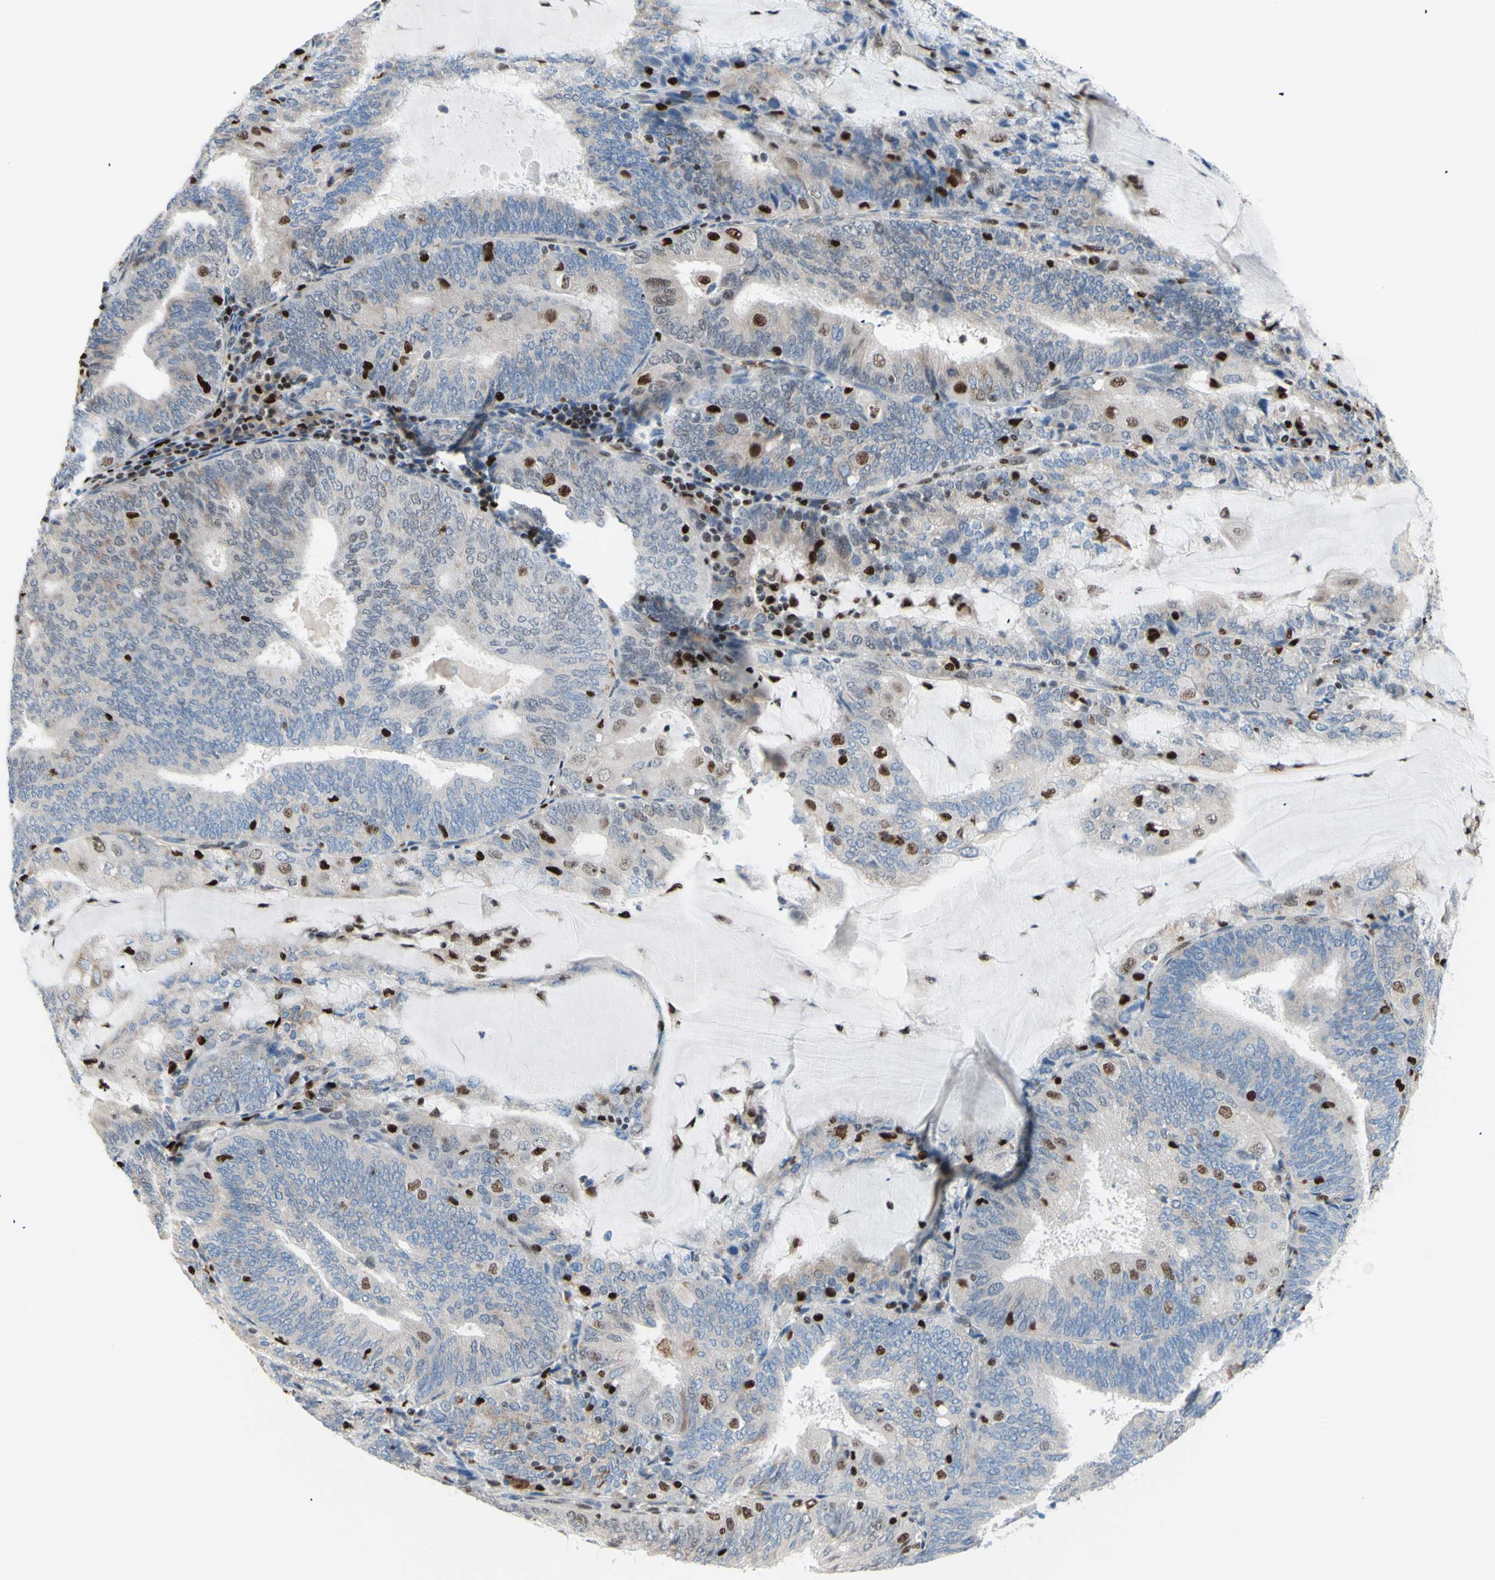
{"staining": {"intensity": "weak", "quantity": "<25%", "location": "nuclear"}, "tissue": "endometrial cancer", "cell_type": "Tumor cells", "image_type": "cancer", "snomed": [{"axis": "morphology", "description": "Adenocarcinoma, NOS"}, {"axis": "topography", "description": "Endometrium"}], "caption": "Immunohistochemistry (IHC) micrograph of neoplastic tissue: human endometrial cancer stained with DAB displays no significant protein staining in tumor cells.", "gene": "EED", "patient": {"sex": "female", "age": 81}}